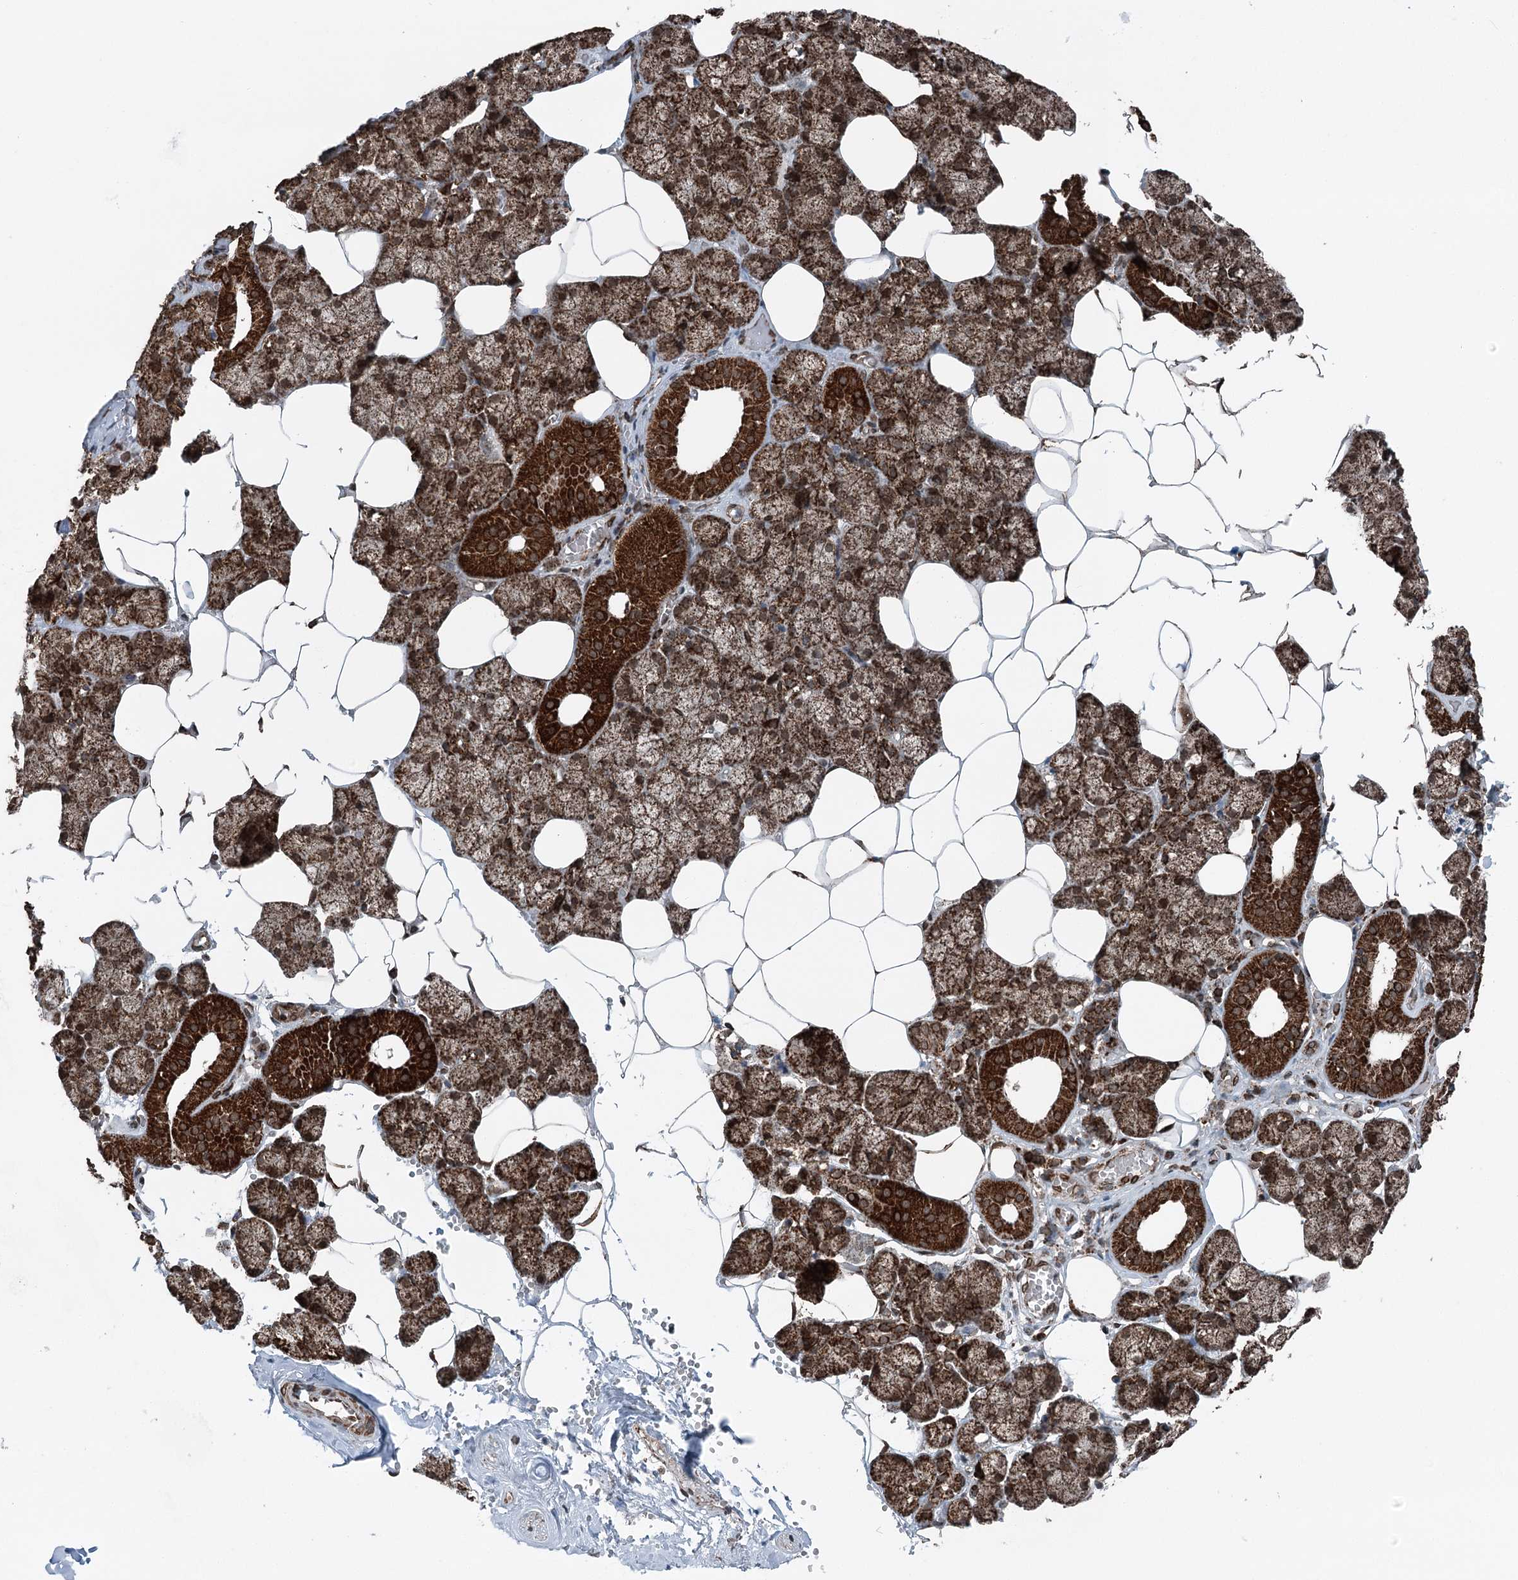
{"staining": {"intensity": "strong", "quantity": ">75%", "location": "cytoplasmic/membranous"}, "tissue": "salivary gland", "cell_type": "Glandular cells", "image_type": "normal", "snomed": [{"axis": "morphology", "description": "Normal tissue, NOS"}, {"axis": "topography", "description": "Salivary gland"}], "caption": "Protein expression analysis of benign human salivary gland reveals strong cytoplasmic/membranous positivity in approximately >75% of glandular cells. (Brightfield microscopy of DAB IHC at high magnification).", "gene": "BCKDHA", "patient": {"sex": "male", "age": 62}}